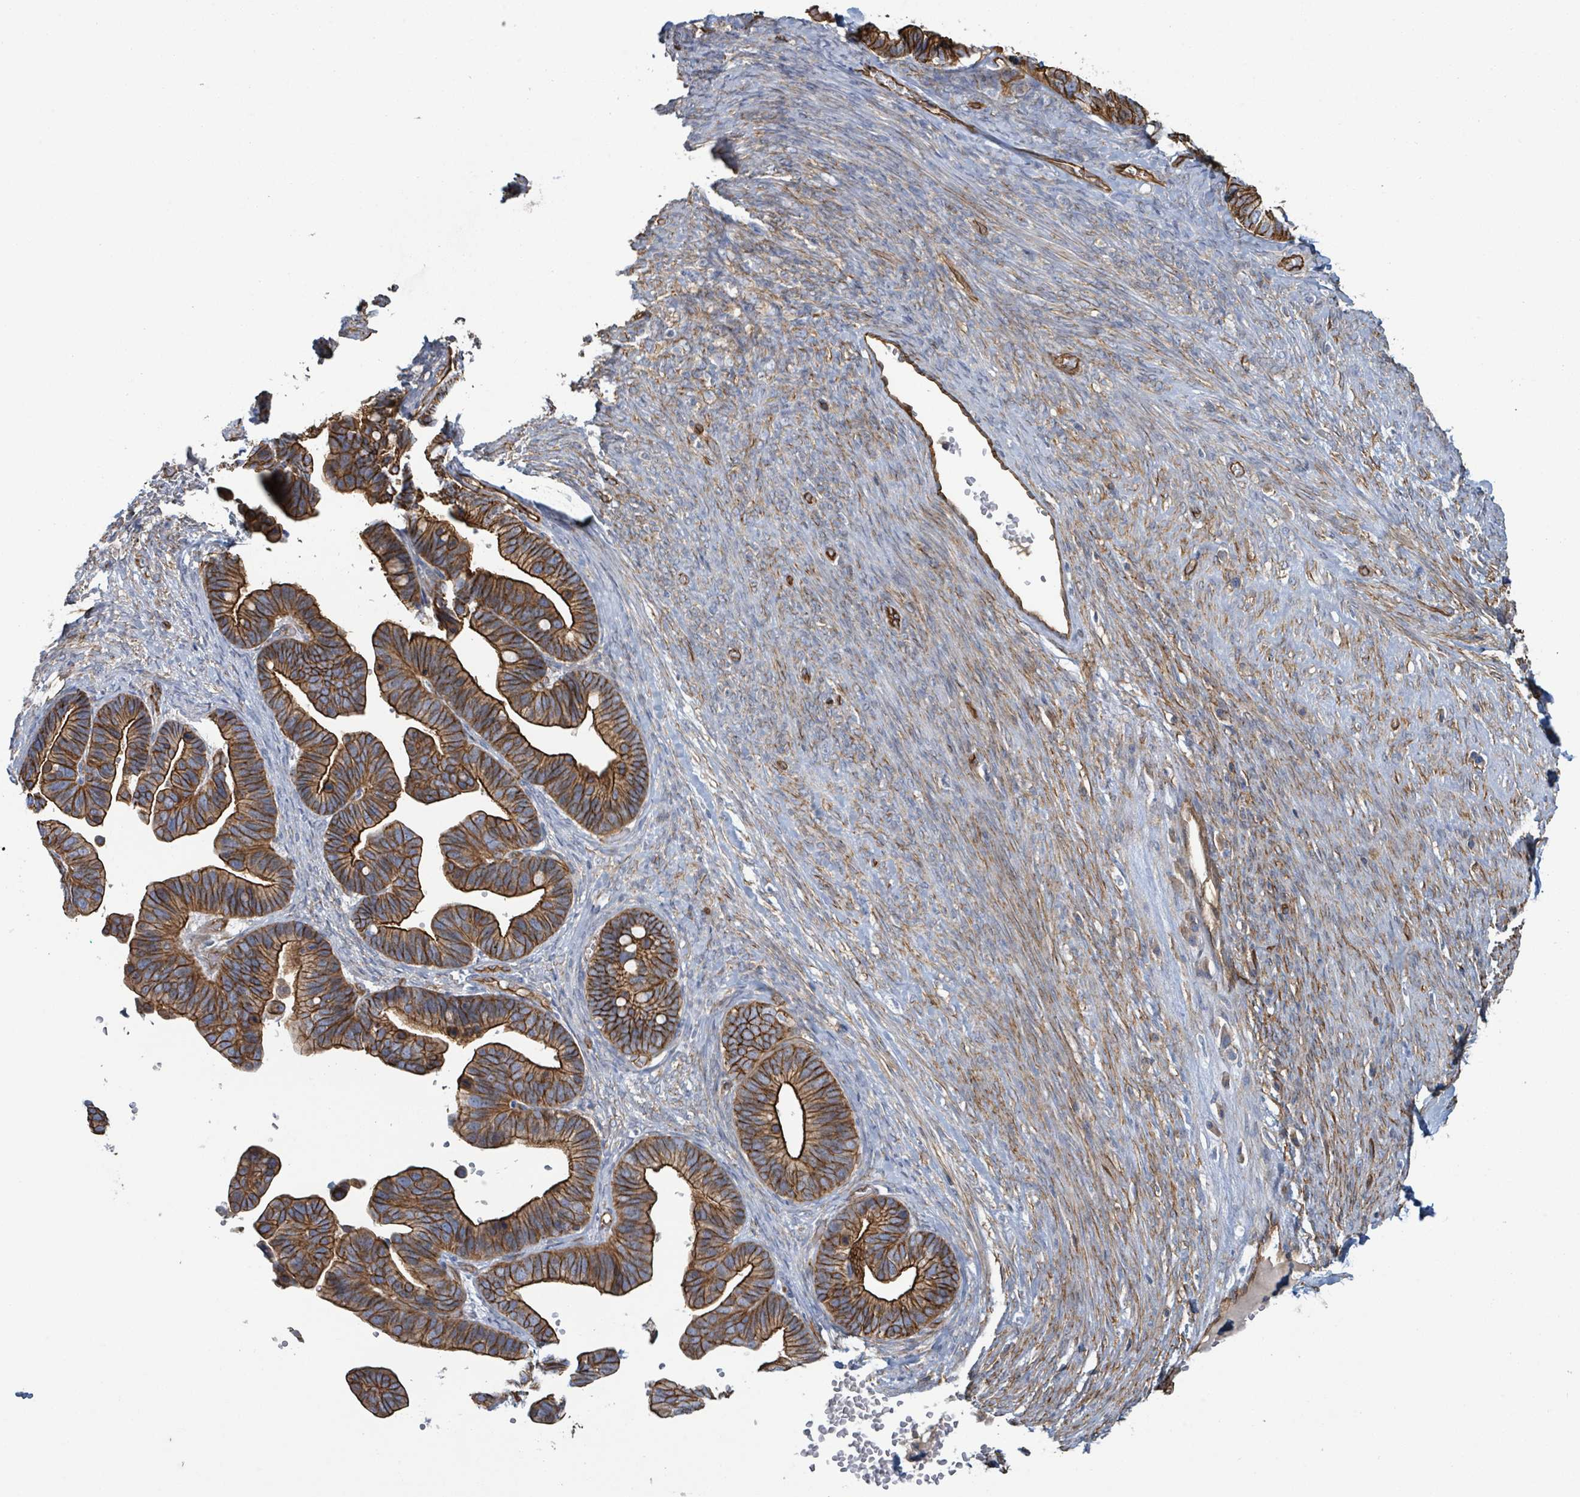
{"staining": {"intensity": "strong", "quantity": ">75%", "location": "cytoplasmic/membranous"}, "tissue": "ovarian cancer", "cell_type": "Tumor cells", "image_type": "cancer", "snomed": [{"axis": "morphology", "description": "Cystadenocarcinoma, serous, NOS"}, {"axis": "topography", "description": "Ovary"}], "caption": "Strong cytoplasmic/membranous positivity is identified in approximately >75% of tumor cells in ovarian cancer (serous cystadenocarcinoma).", "gene": "LDOC1", "patient": {"sex": "female", "age": 56}}